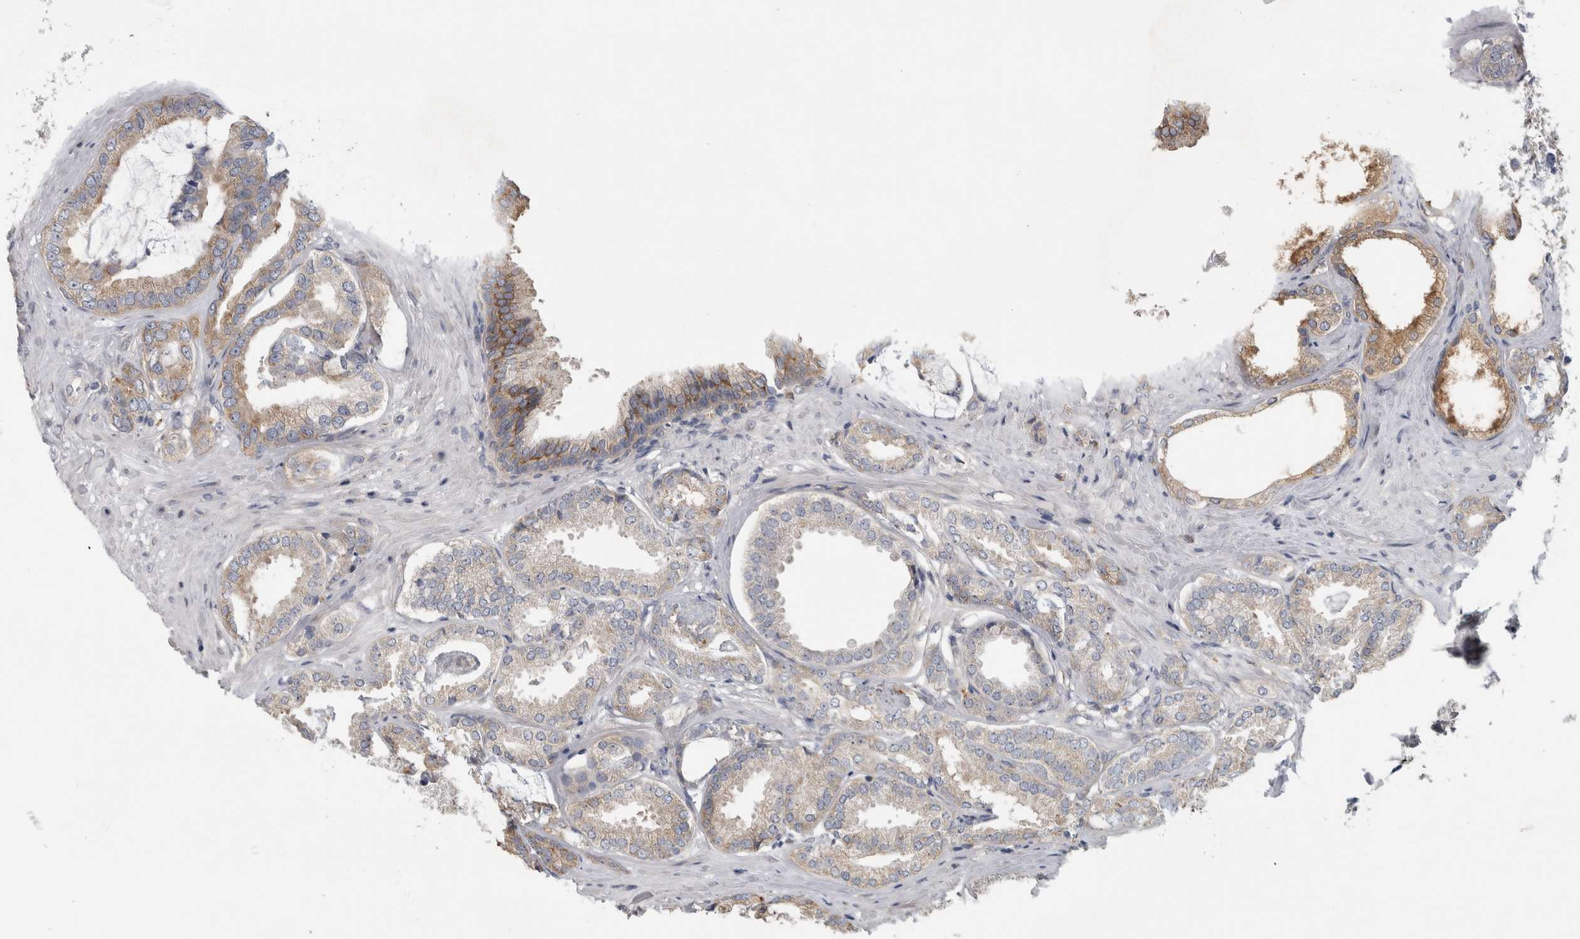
{"staining": {"intensity": "negative", "quantity": "none", "location": "none"}, "tissue": "prostate cancer", "cell_type": "Tumor cells", "image_type": "cancer", "snomed": [{"axis": "morphology", "description": "Adenocarcinoma, Low grade"}, {"axis": "topography", "description": "Prostate"}], "caption": "IHC micrograph of neoplastic tissue: human prostate cancer (low-grade adenocarcinoma) stained with DAB exhibits no significant protein staining in tumor cells.", "gene": "ATXN2", "patient": {"sex": "male", "age": 71}}